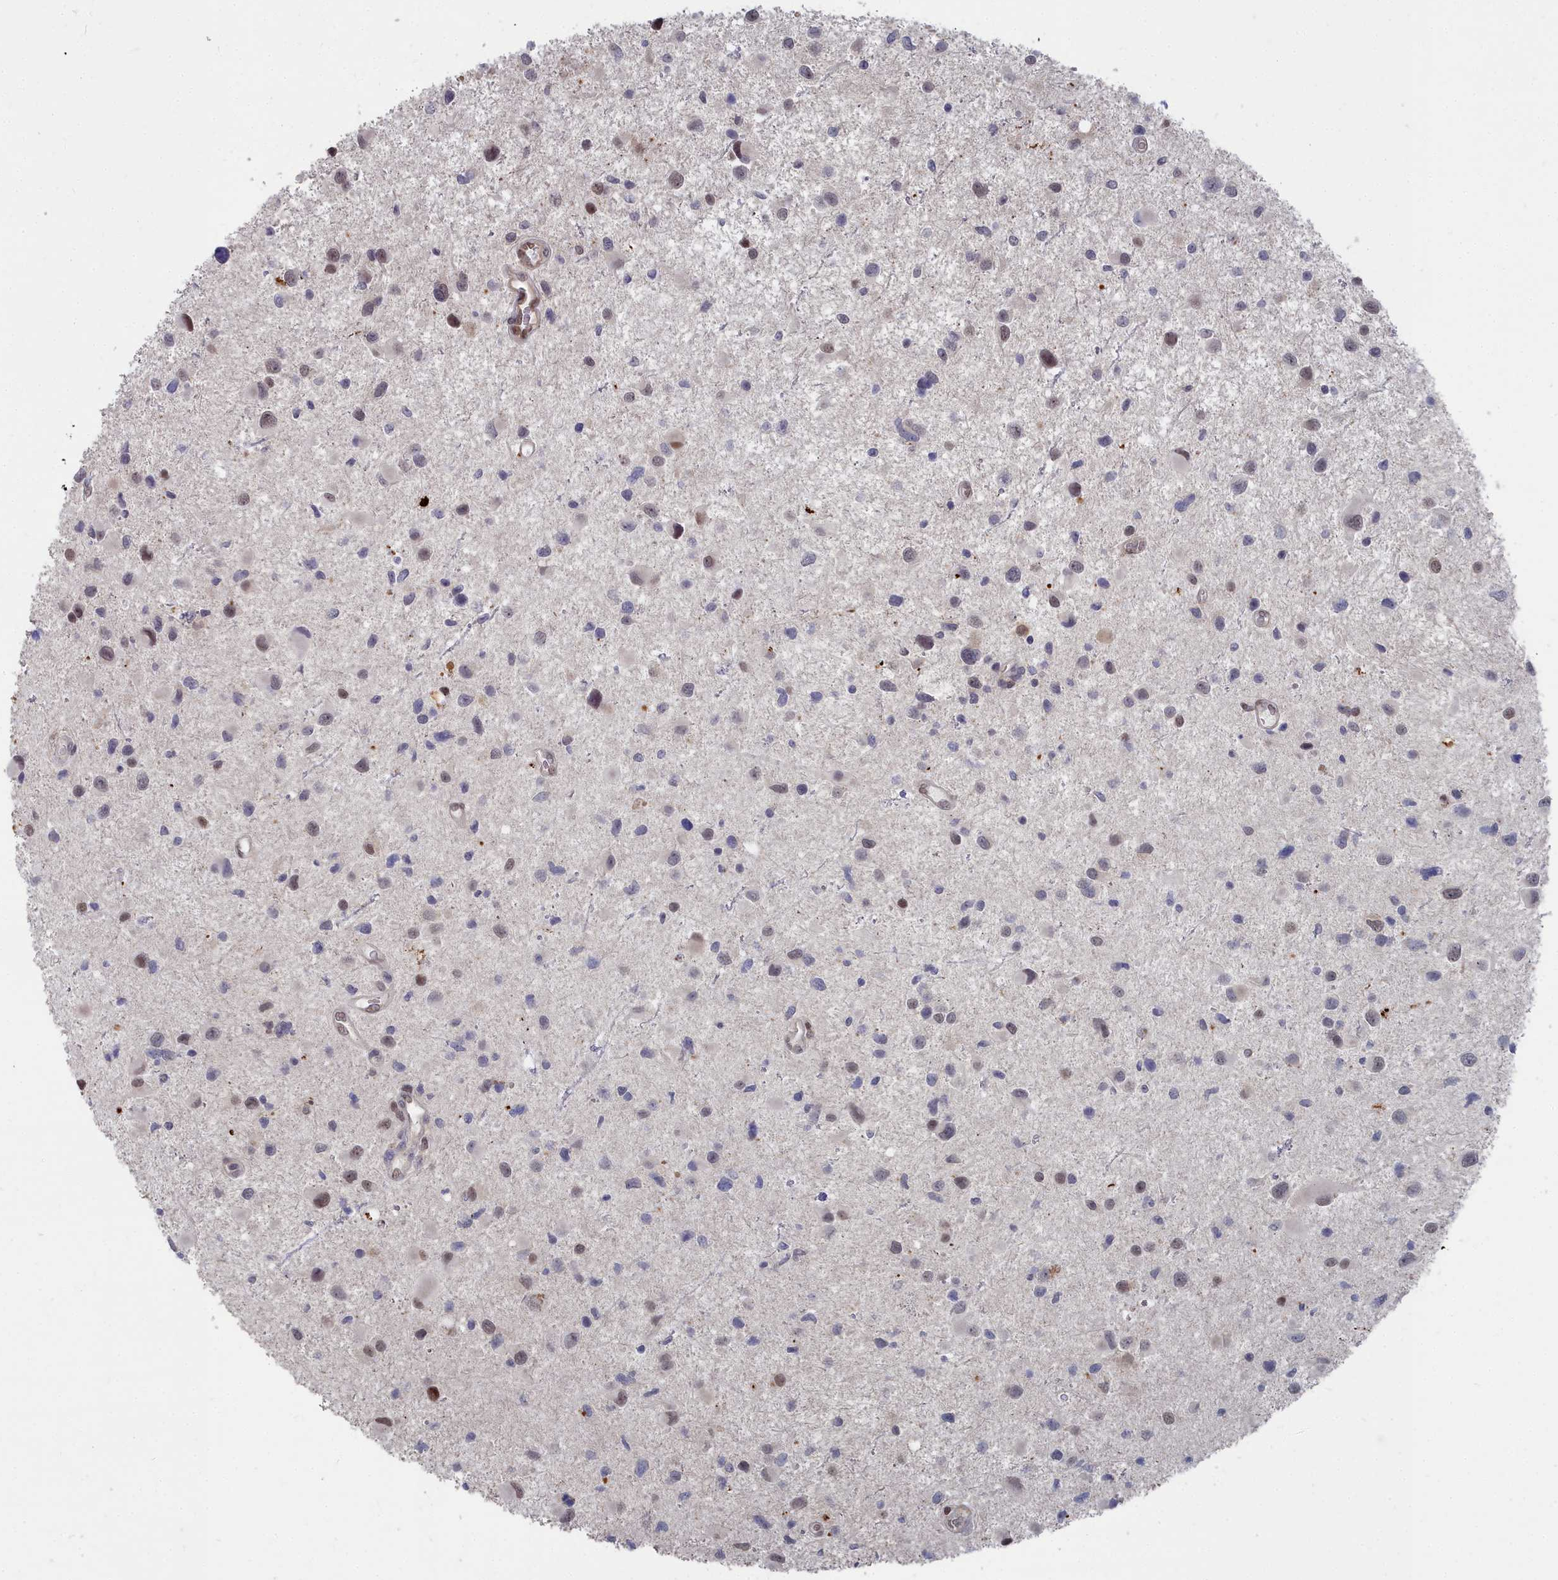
{"staining": {"intensity": "weak", "quantity": "<25%", "location": "nuclear"}, "tissue": "glioma", "cell_type": "Tumor cells", "image_type": "cancer", "snomed": [{"axis": "morphology", "description": "Glioma, malignant, Low grade"}, {"axis": "topography", "description": "Brain"}], "caption": "An IHC photomicrograph of glioma is shown. There is no staining in tumor cells of glioma. Nuclei are stained in blue.", "gene": "RPS27A", "patient": {"sex": "female", "age": 32}}